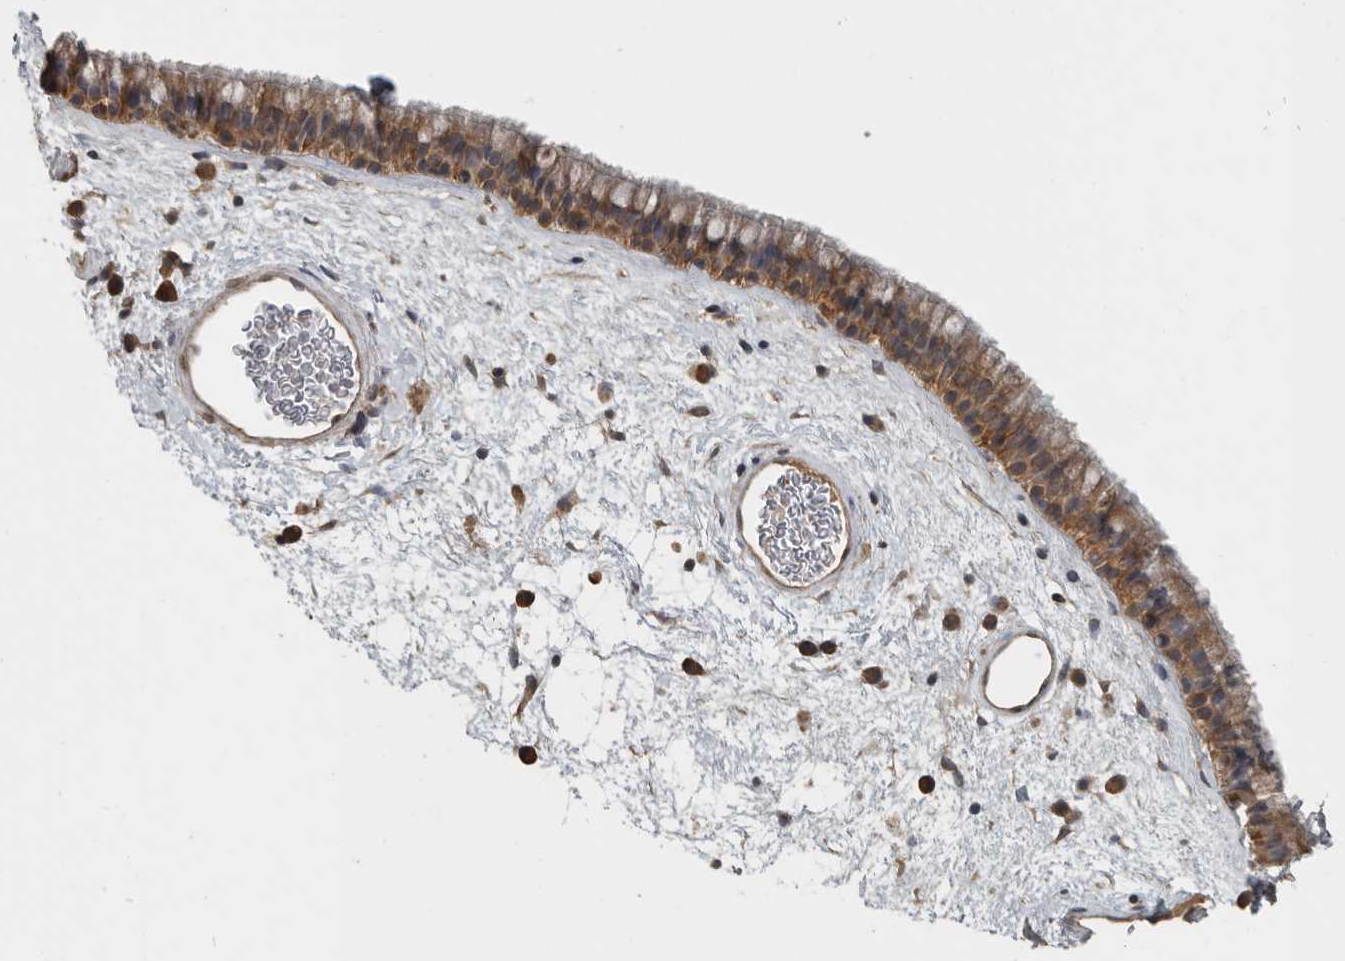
{"staining": {"intensity": "moderate", "quantity": ">75%", "location": "cytoplasmic/membranous"}, "tissue": "nasopharynx", "cell_type": "Respiratory epithelial cells", "image_type": "normal", "snomed": [{"axis": "morphology", "description": "Normal tissue, NOS"}, {"axis": "morphology", "description": "Inflammation, NOS"}, {"axis": "topography", "description": "Nasopharynx"}], "caption": "Brown immunohistochemical staining in unremarkable human nasopharynx reveals moderate cytoplasmic/membranous positivity in approximately >75% of respiratory epithelial cells. The protein of interest is stained brown, and the nuclei are stained in blue (DAB (3,3'-diaminobenzidine) IHC with brightfield microscopy, high magnification).", "gene": "AFAP1", "patient": {"sex": "male", "age": 48}}